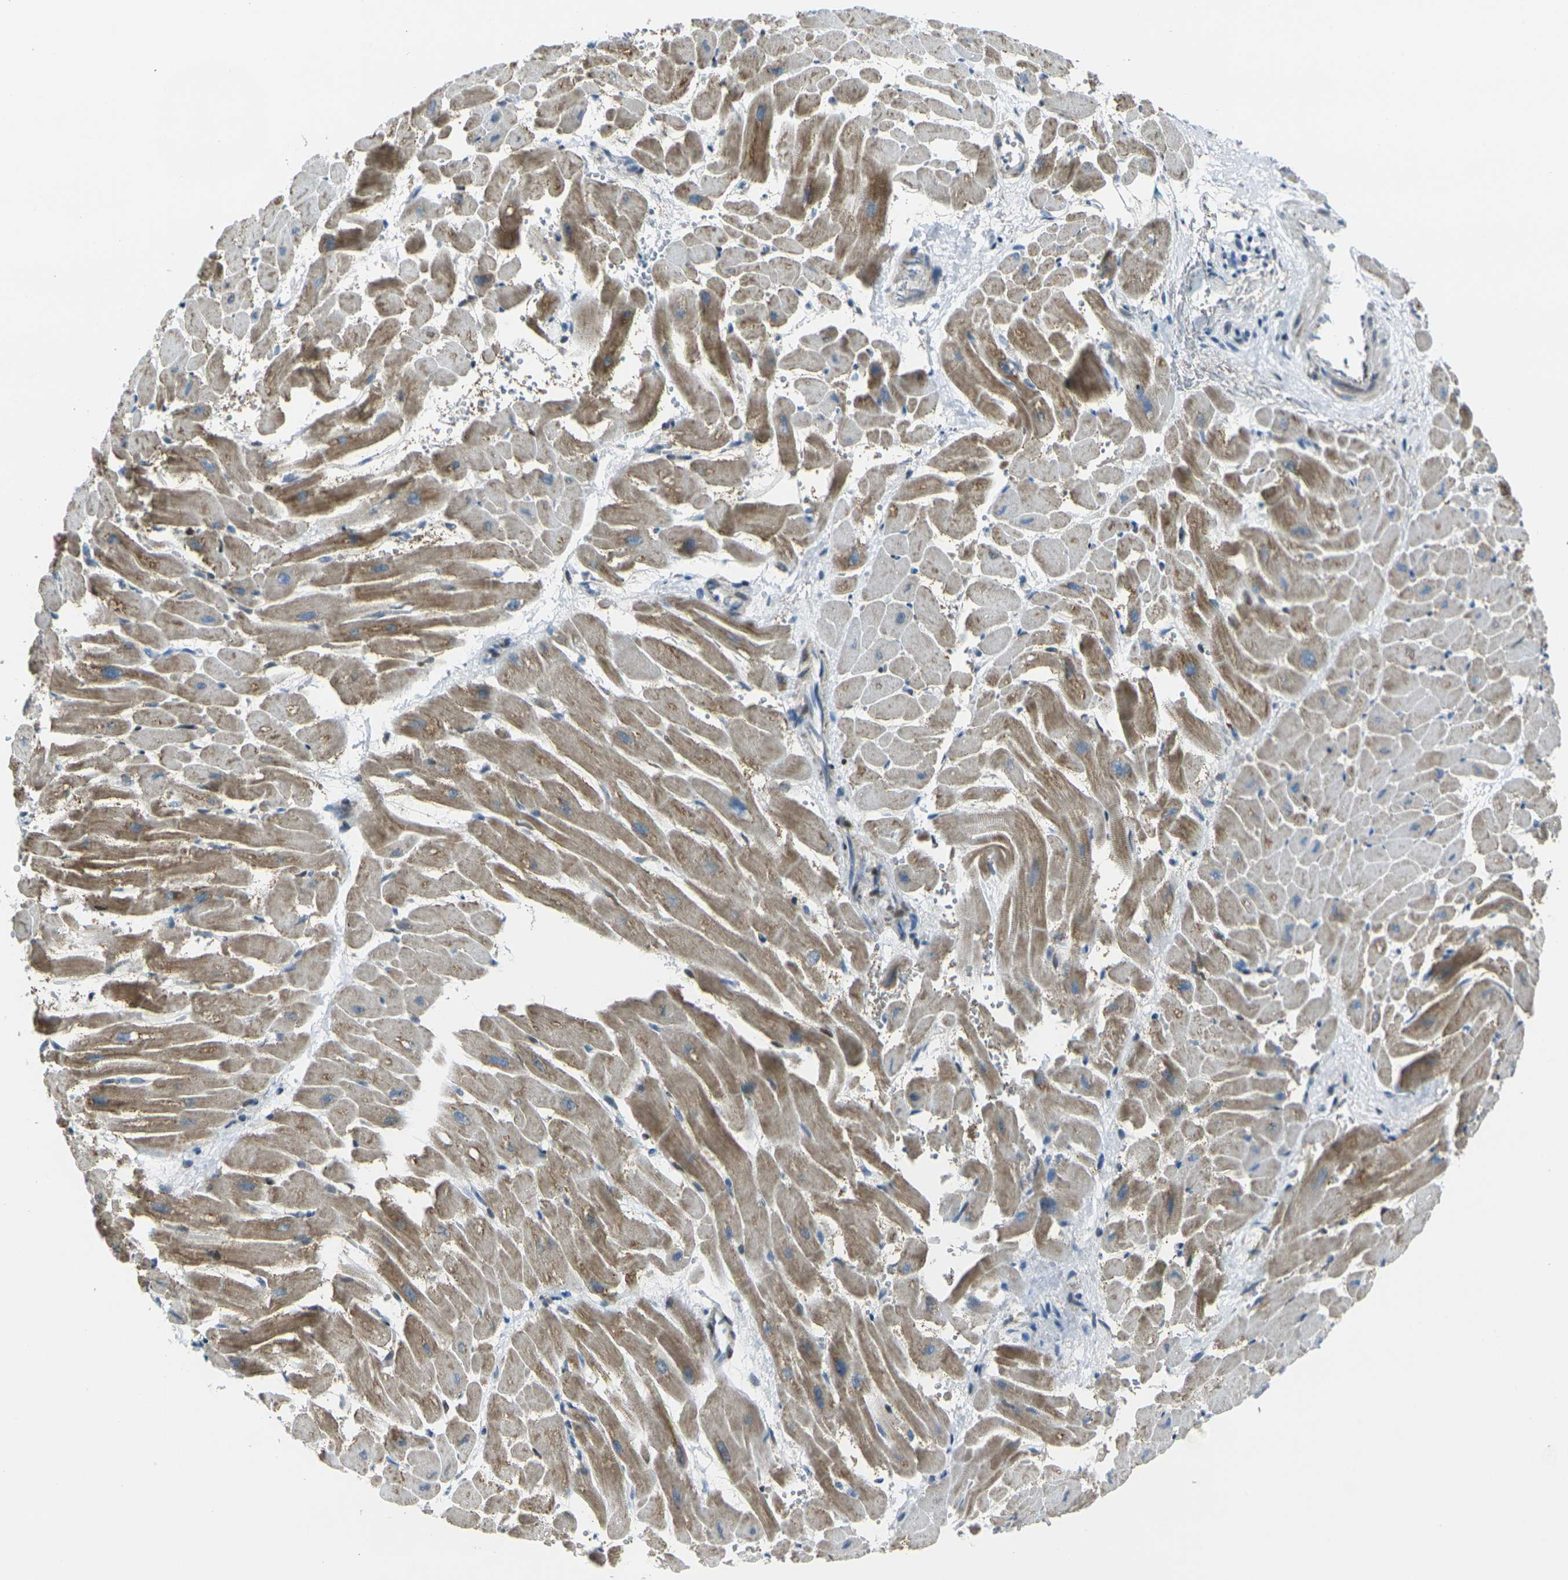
{"staining": {"intensity": "moderate", "quantity": ">75%", "location": "cytoplasmic/membranous"}, "tissue": "heart muscle", "cell_type": "Cardiomyocytes", "image_type": "normal", "snomed": [{"axis": "morphology", "description": "Normal tissue, NOS"}, {"axis": "topography", "description": "Heart"}], "caption": "Immunohistochemical staining of normal human heart muscle exhibits >75% levels of moderate cytoplasmic/membranous protein staining in approximately >75% of cardiomyocytes.", "gene": "CELSR2", "patient": {"sex": "male", "age": 45}}